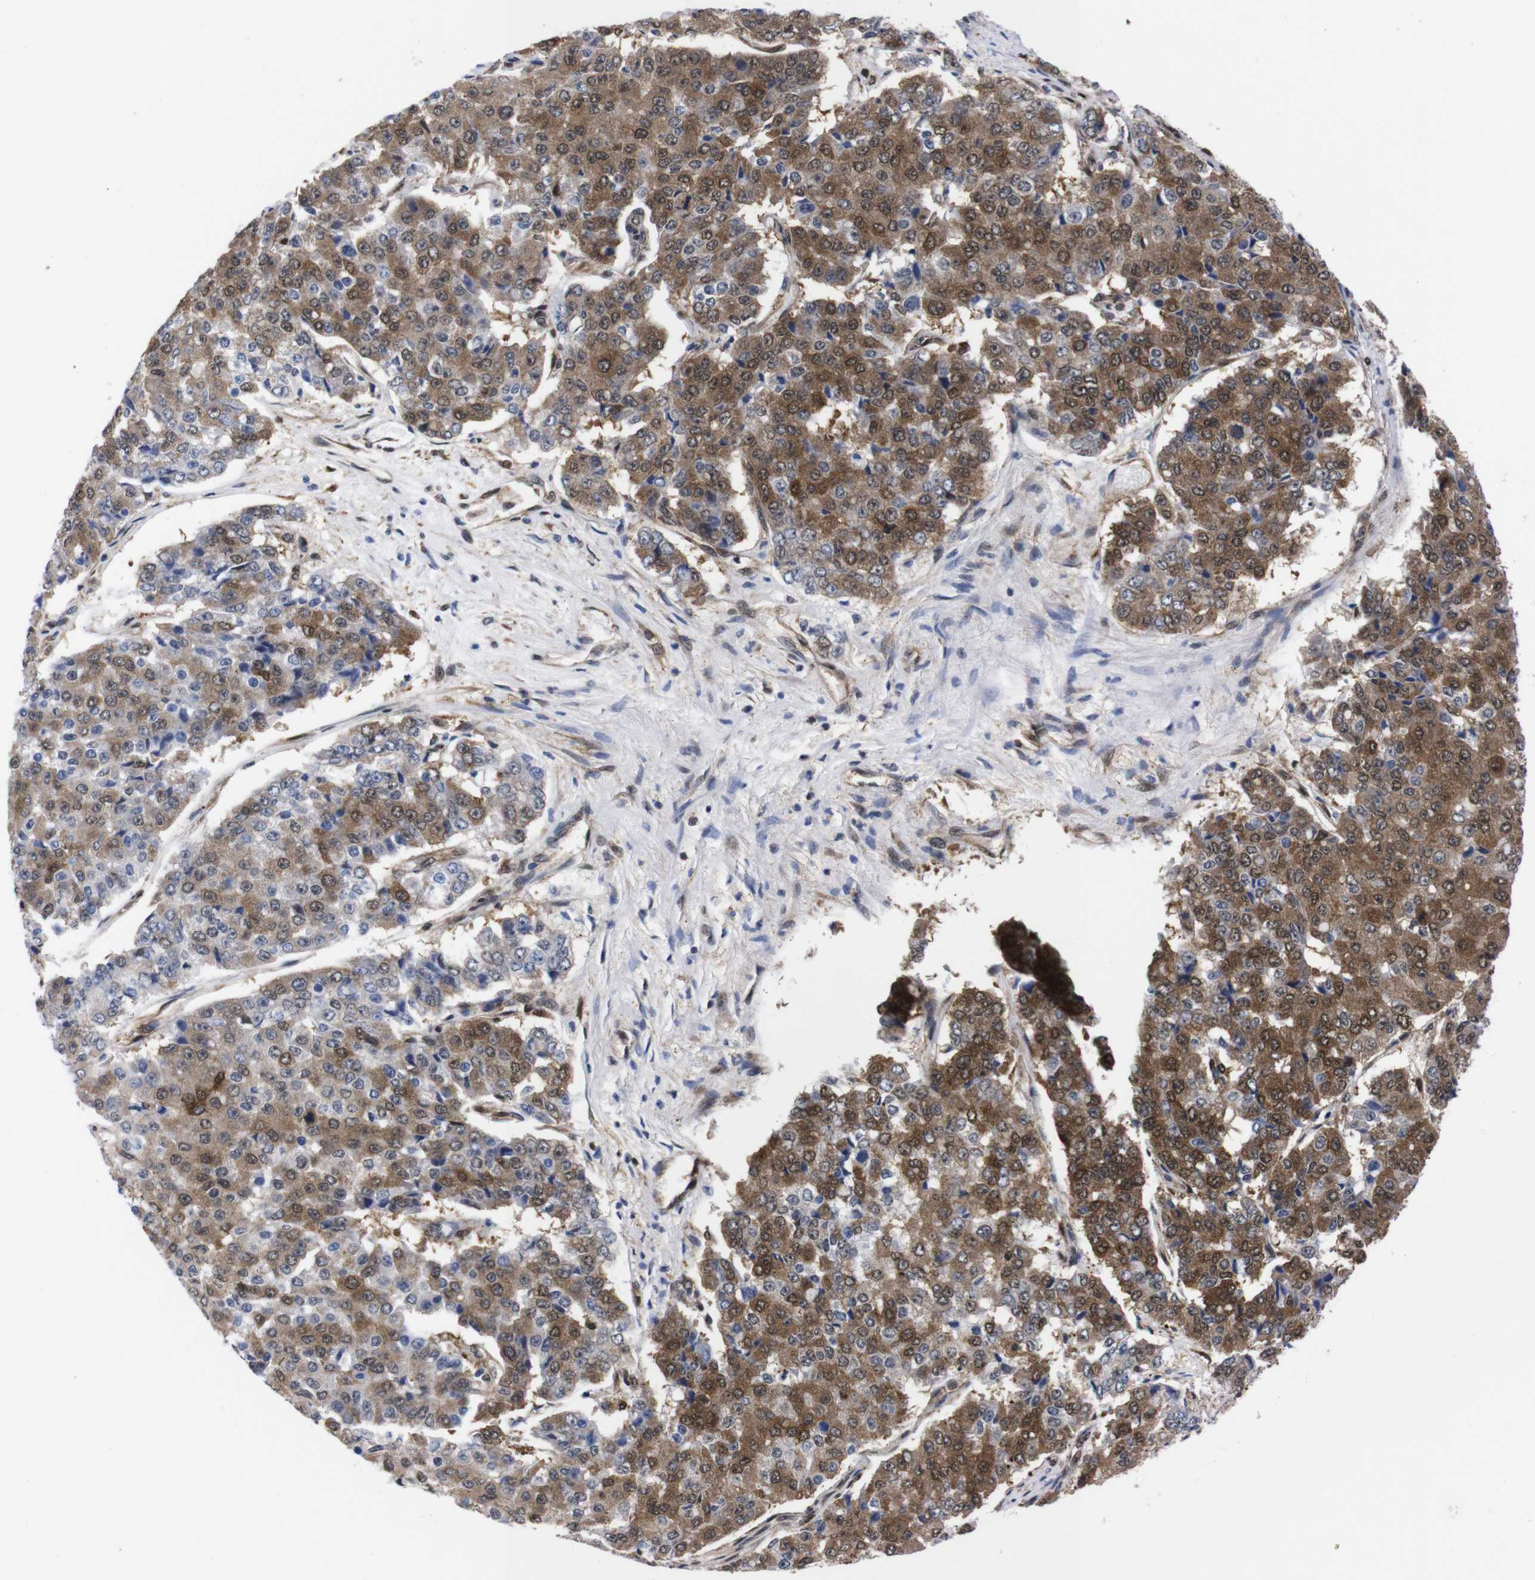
{"staining": {"intensity": "moderate", "quantity": ">75%", "location": "cytoplasmic/membranous,nuclear"}, "tissue": "pancreatic cancer", "cell_type": "Tumor cells", "image_type": "cancer", "snomed": [{"axis": "morphology", "description": "Adenocarcinoma, NOS"}, {"axis": "topography", "description": "Pancreas"}], "caption": "A histopathology image of human adenocarcinoma (pancreatic) stained for a protein displays moderate cytoplasmic/membranous and nuclear brown staining in tumor cells. (DAB IHC, brown staining for protein, blue staining for nuclei).", "gene": "UBQLN2", "patient": {"sex": "male", "age": 50}}